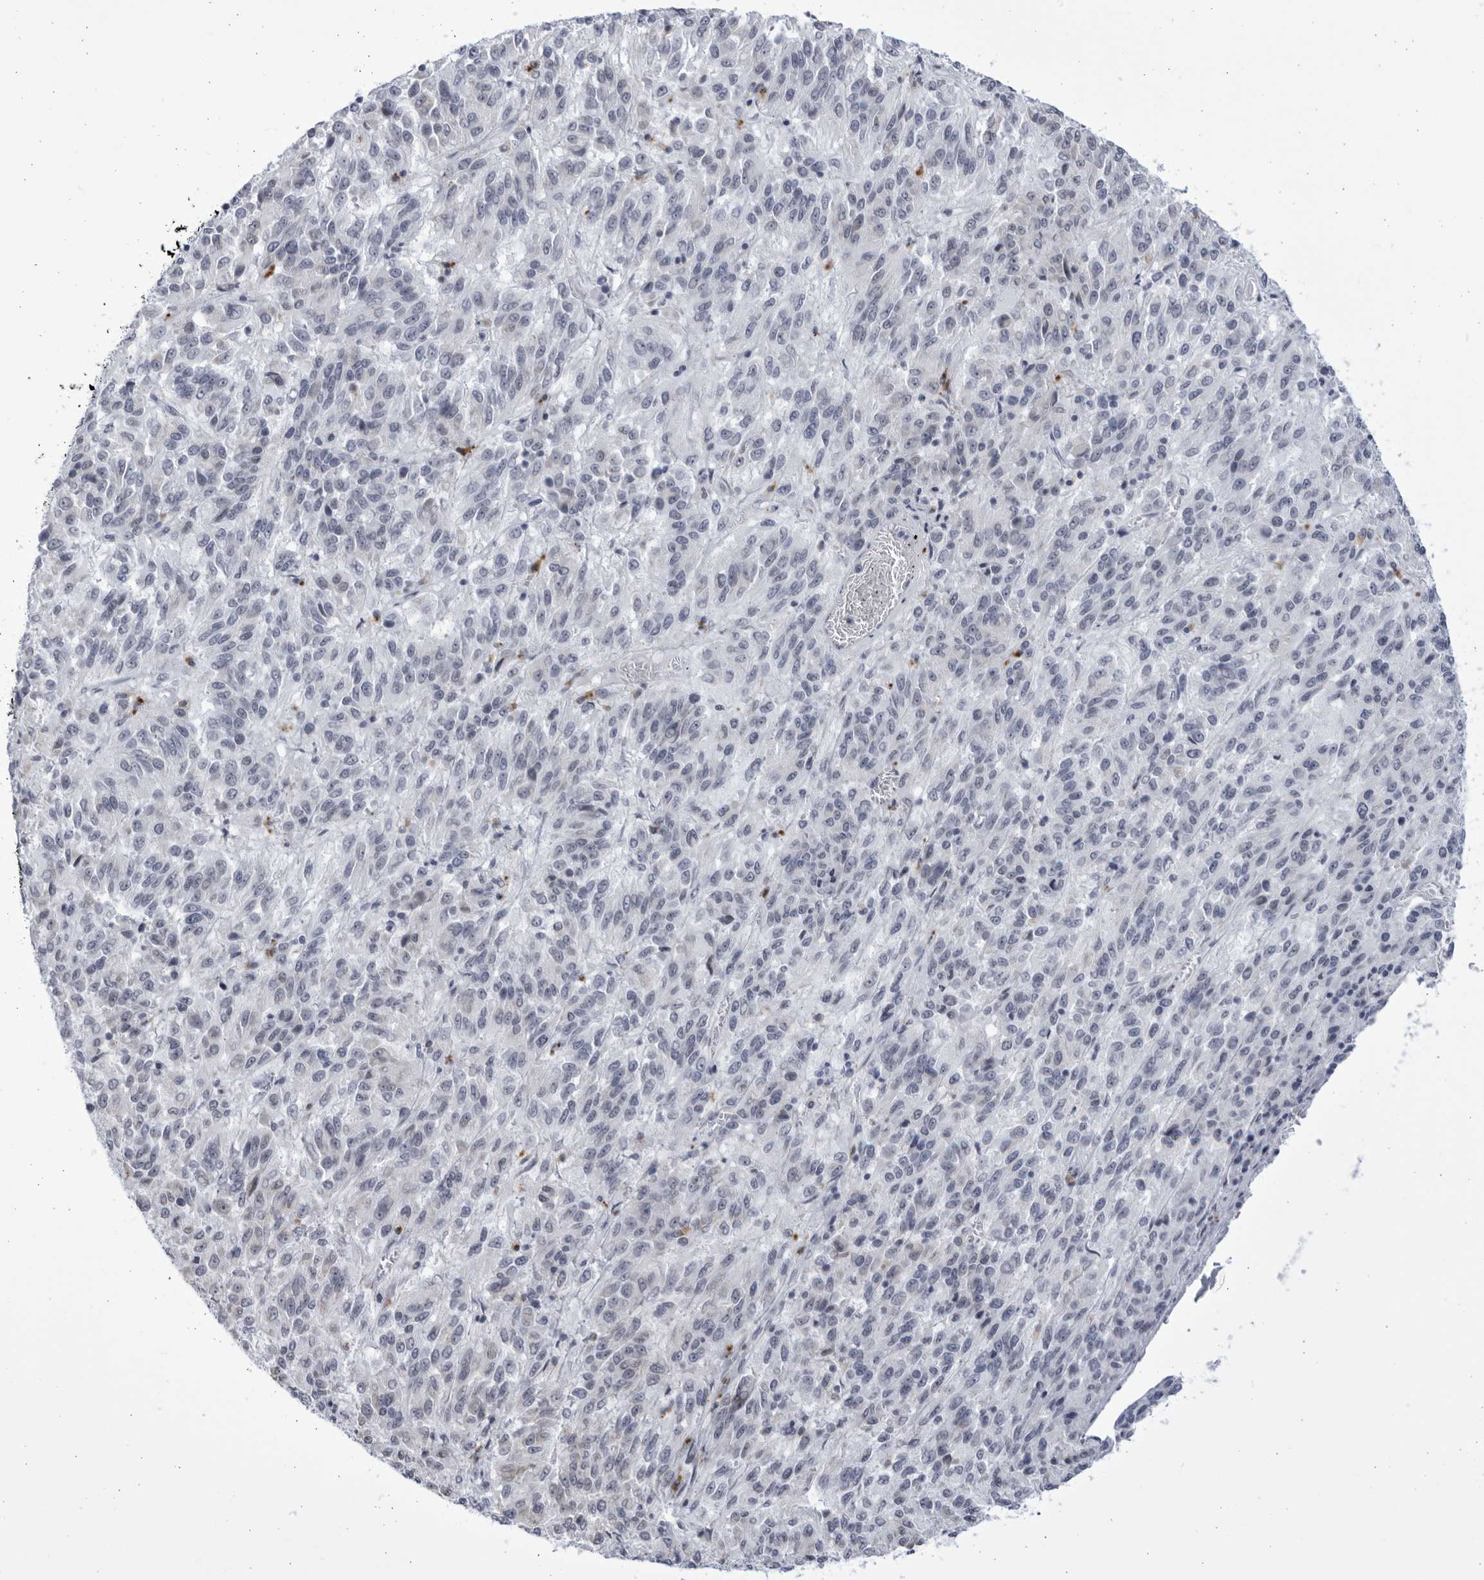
{"staining": {"intensity": "negative", "quantity": "none", "location": "none"}, "tissue": "melanoma", "cell_type": "Tumor cells", "image_type": "cancer", "snomed": [{"axis": "morphology", "description": "Malignant melanoma, Metastatic site"}, {"axis": "topography", "description": "Lung"}], "caption": "Immunohistochemistry image of neoplastic tissue: melanoma stained with DAB (3,3'-diaminobenzidine) demonstrates no significant protein staining in tumor cells.", "gene": "CCDC181", "patient": {"sex": "male", "age": 64}}